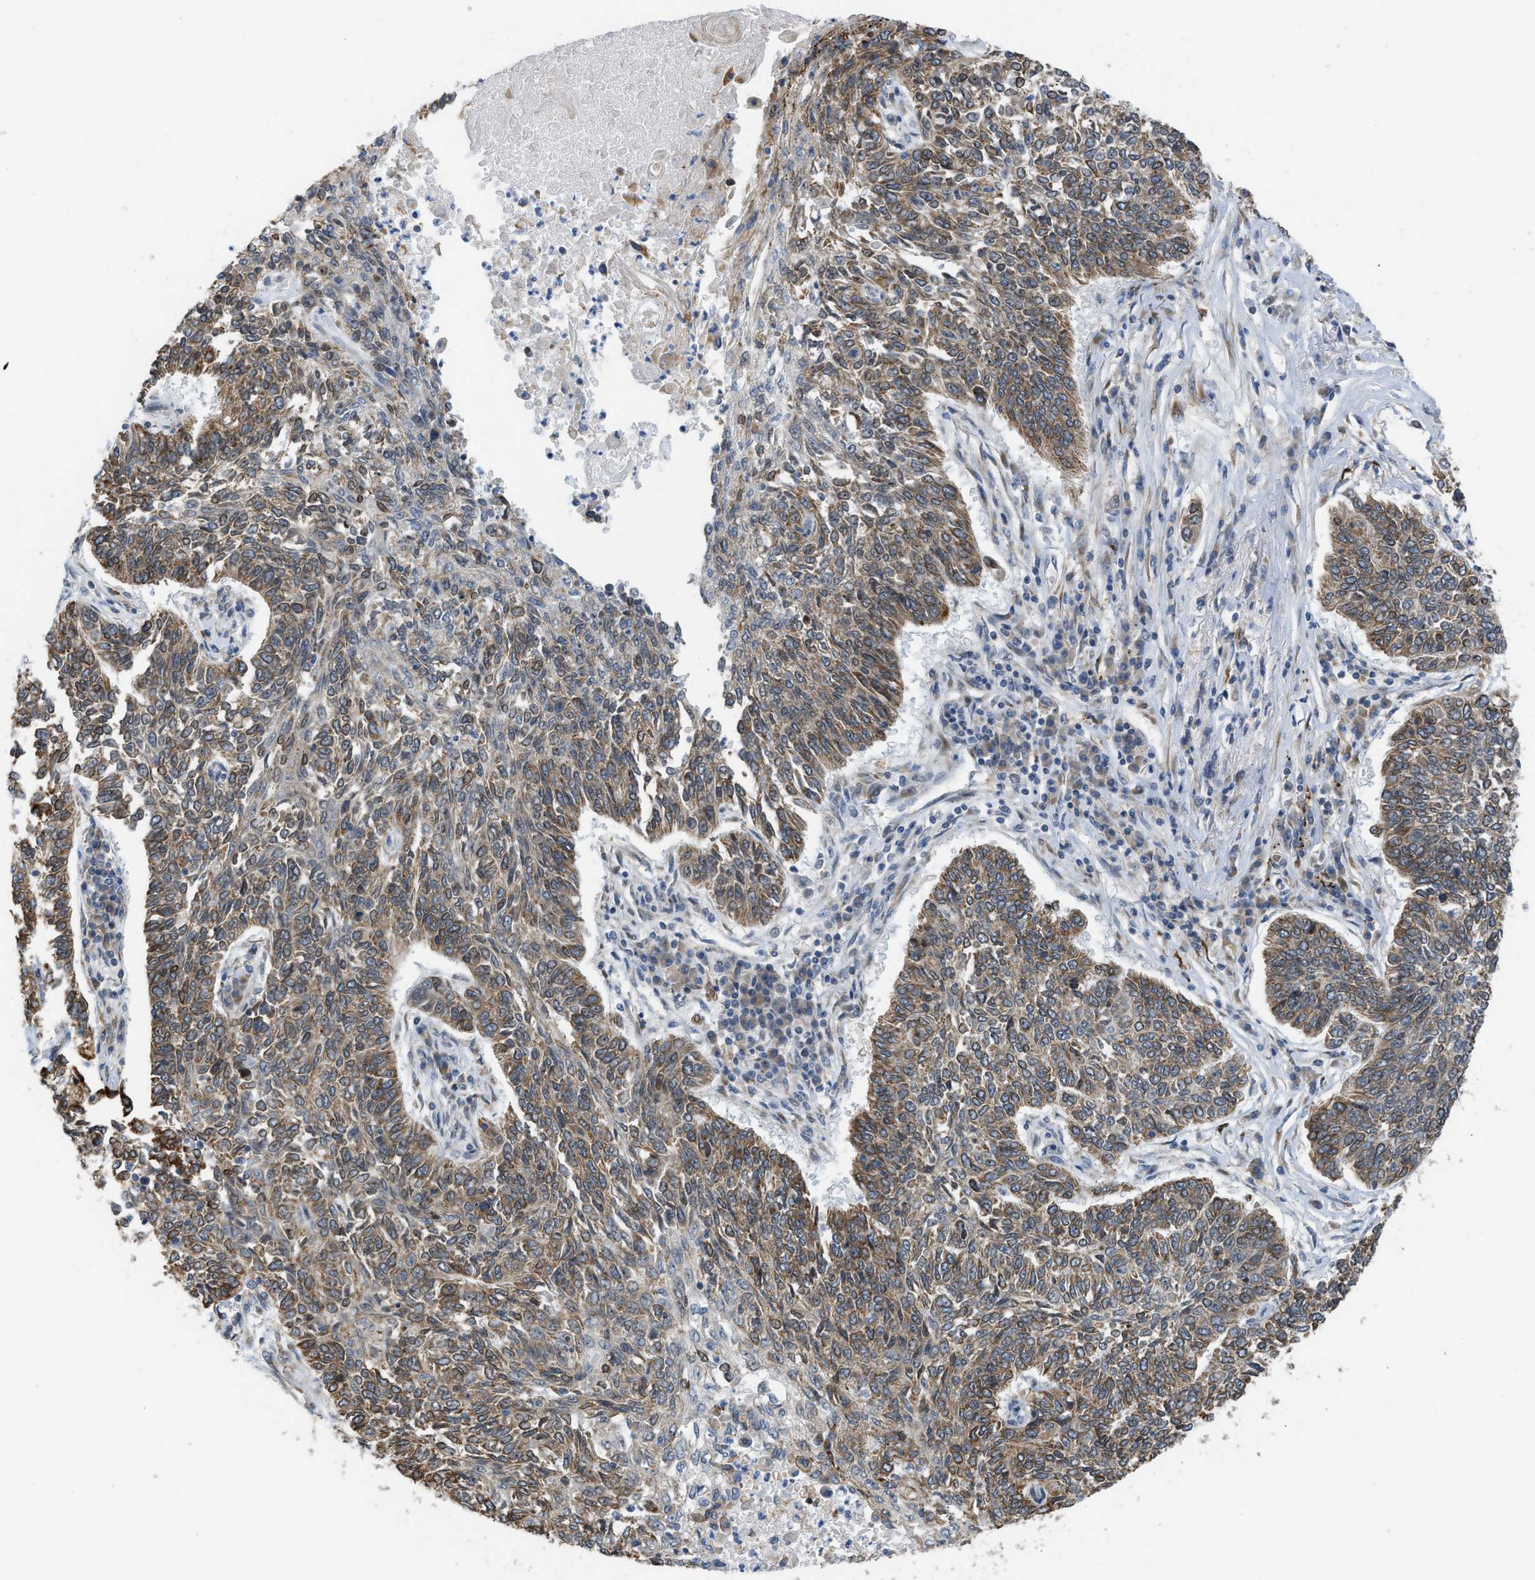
{"staining": {"intensity": "weak", "quantity": ">75%", "location": "cytoplasmic/membranous"}, "tissue": "lung cancer", "cell_type": "Tumor cells", "image_type": "cancer", "snomed": [{"axis": "morphology", "description": "Normal tissue, NOS"}, {"axis": "morphology", "description": "Squamous cell carcinoma, NOS"}, {"axis": "topography", "description": "Cartilage tissue"}, {"axis": "topography", "description": "Bronchus"}, {"axis": "topography", "description": "Lung"}], "caption": "A micrograph of lung cancer stained for a protein reveals weak cytoplasmic/membranous brown staining in tumor cells.", "gene": "DIPK1A", "patient": {"sex": "female", "age": 49}}